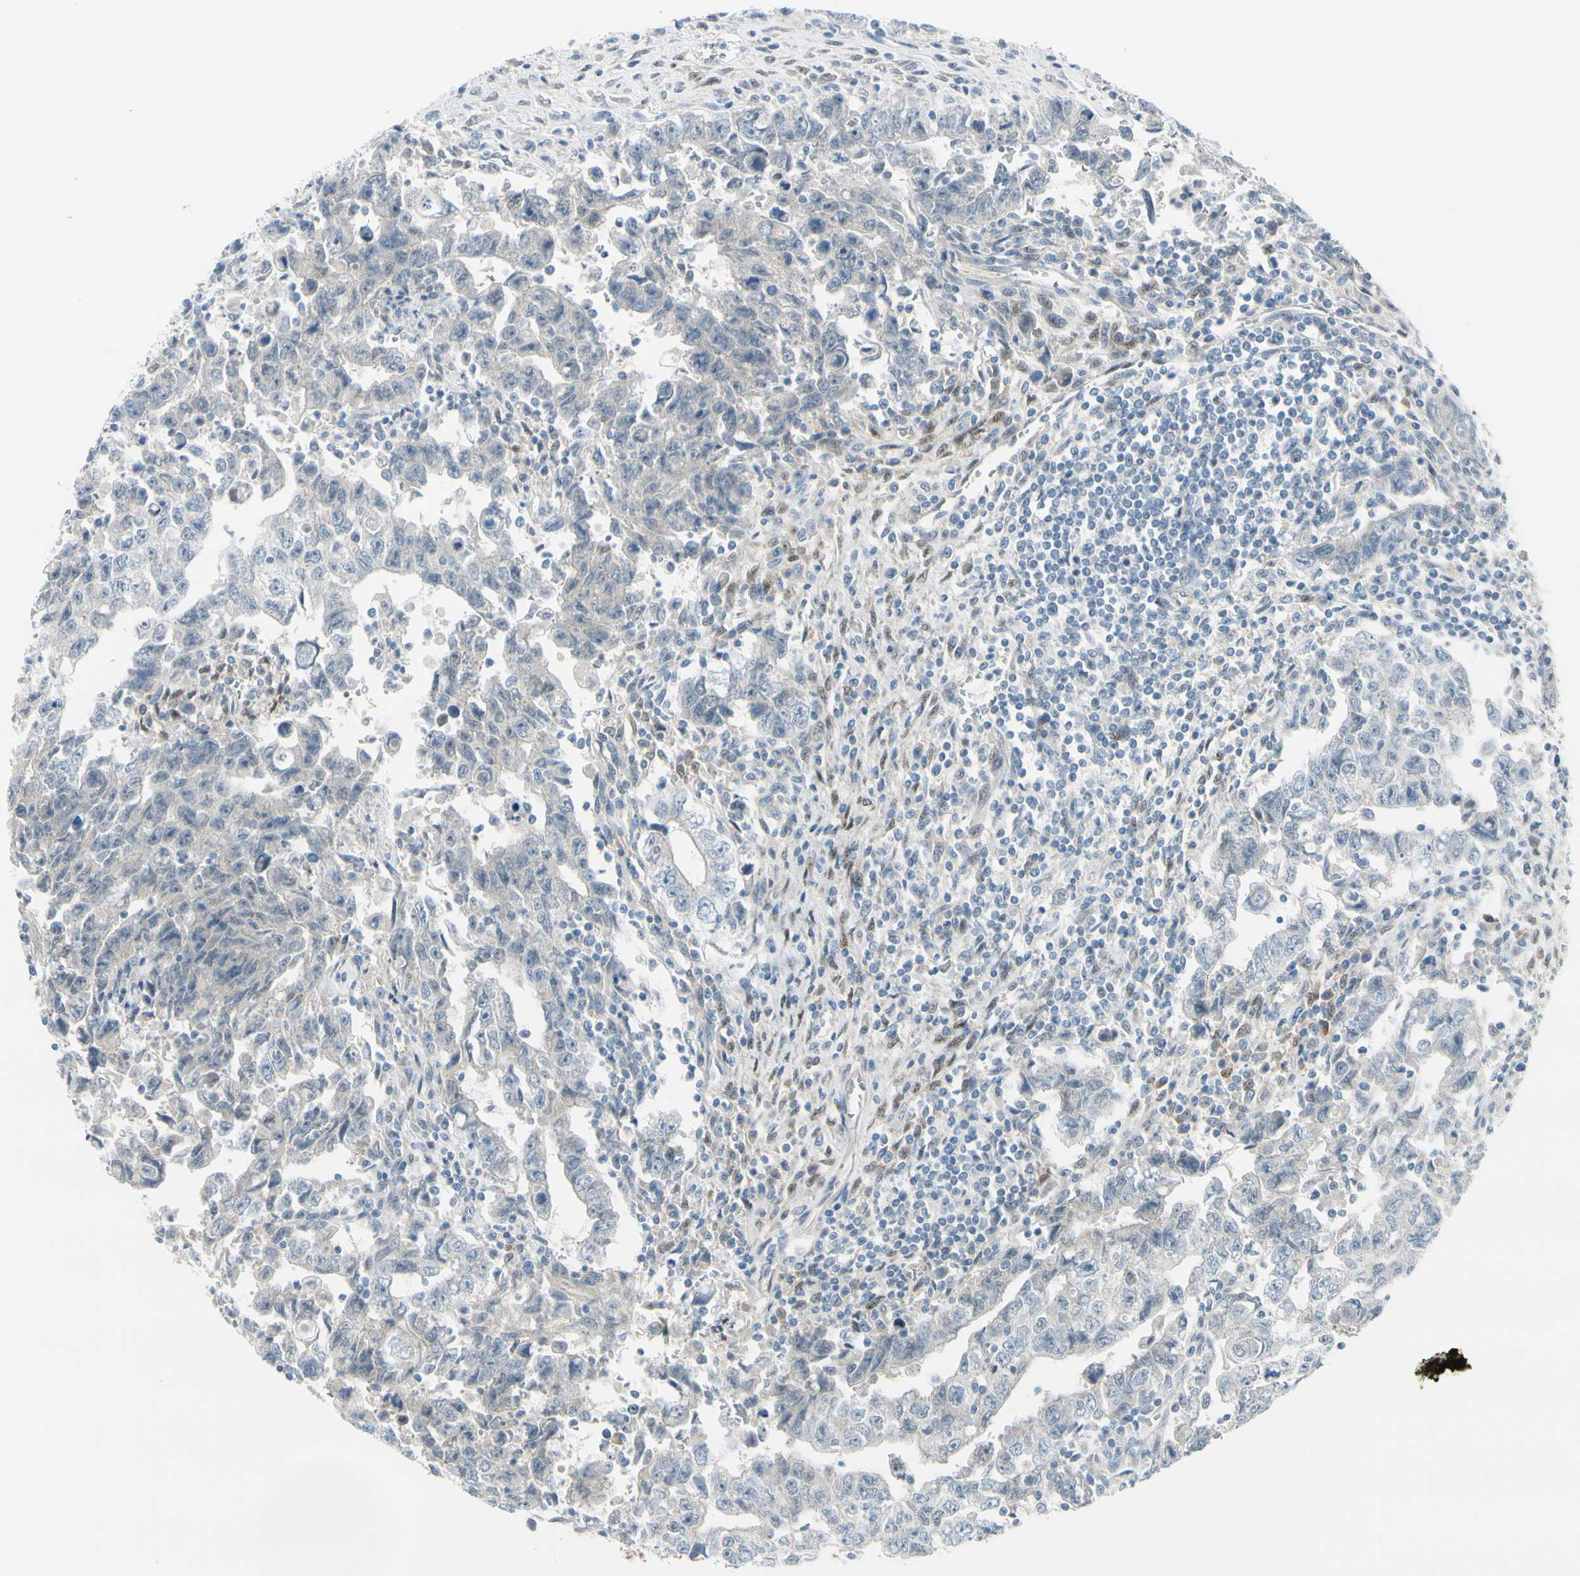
{"staining": {"intensity": "negative", "quantity": "none", "location": "none"}, "tissue": "testis cancer", "cell_type": "Tumor cells", "image_type": "cancer", "snomed": [{"axis": "morphology", "description": "Carcinoma, Embryonal, NOS"}, {"axis": "topography", "description": "Testis"}], "caption": "An IHC image of testis embryonal carcinoma is shown. There is no staining in tumor cells of testis embryonal carcinoma.", "gene": "FHL2", "patient": {"sex": "male", "age": 28}}